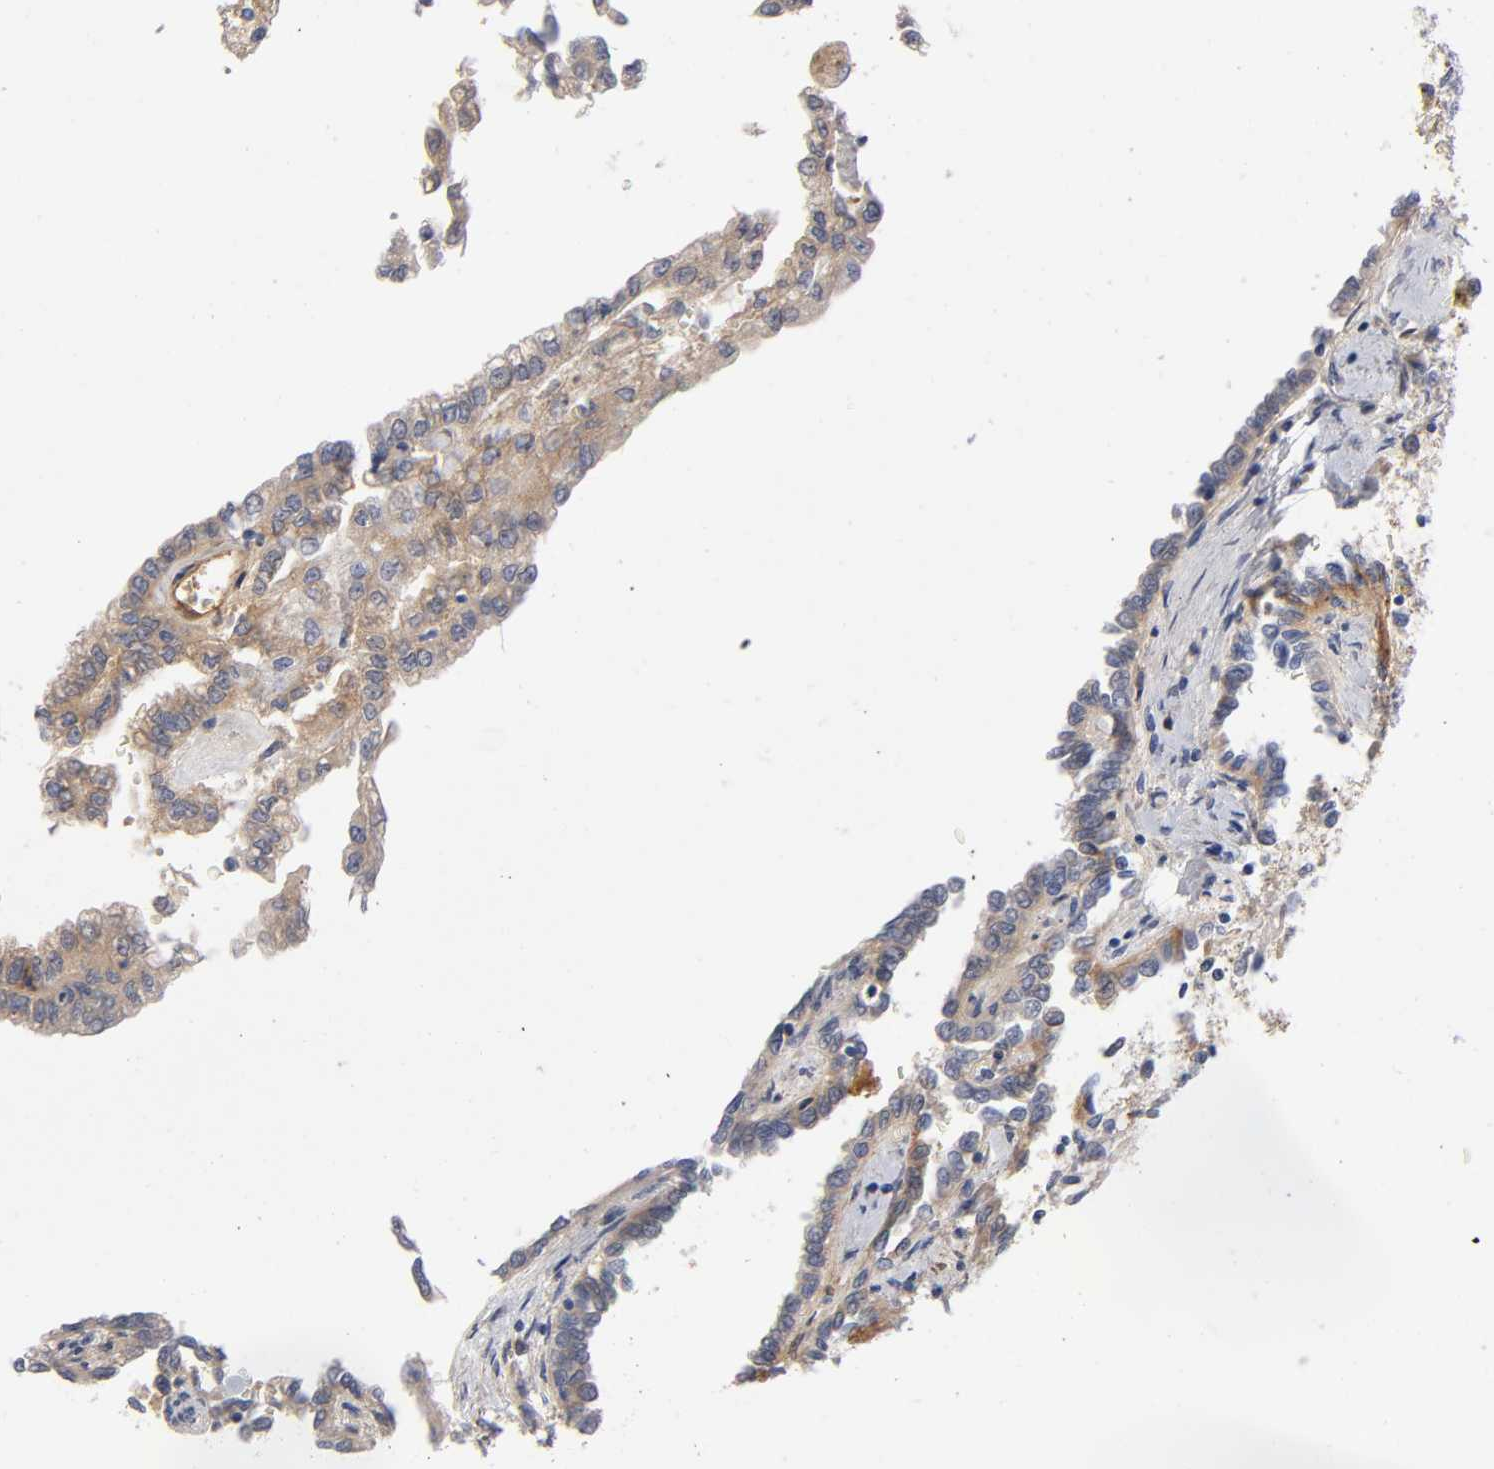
{"staining": {"intensity": "weak", "quantity": ">75%", "location": "cytoplasmic/membranous"}, "tissue": "renal cancer", "cell_type": "Tumor cells", "image_type": "cancer", "snomed": [{"axis": "morphology", "description": "Inflammation, NOS"}, {"axis": "morphology", "description": "Adenocarcinoma, NOS"}, {"axis": "topography", "description": "Kidney"}], "caption": "A histopathology image of human renal cancer (adenocarcinoma) stained for a protein shows weak cytoplasmic/membranous brown staining in tumor cells. (IHC, brightfield microscopy, high magnification).", "gene": "NOVA1", "patient": {"sex": "male", "age": 68}}